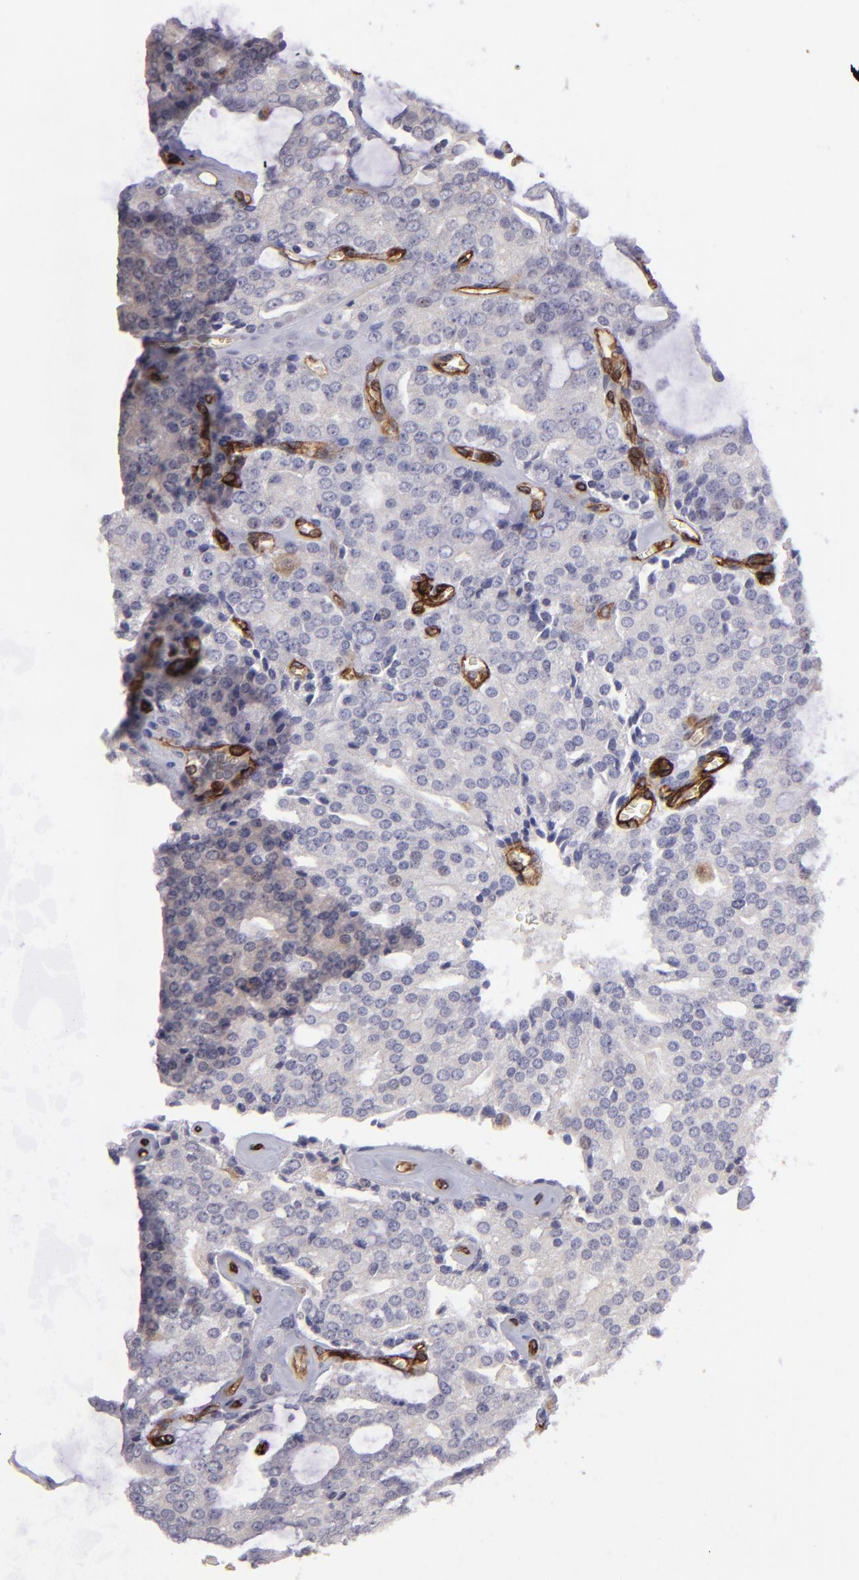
{"staining": {"intensity": "negative", "quantity": "none", "location": "none"}, "tissue": "prostate cancer", "cell_type": "Tumor cells", "image_type": "cancer", "snomed": [{"axis": "morphology", "description": "Adenocarcinoma, High grade"}, {"axis": "topography", "description": "Prostate"}], "caption": "Histopathology image shows no significant protein positivity in tumor cells of high-grade adenocarcinoma (prostate). Brightfield microscopy of immunohistochemistry (IHC) stained with DAB (brown) and hematoxylin (blue), captured at high magnification.", "gene": "DYSF", "patient": {"sex": "male", "age": 67}}